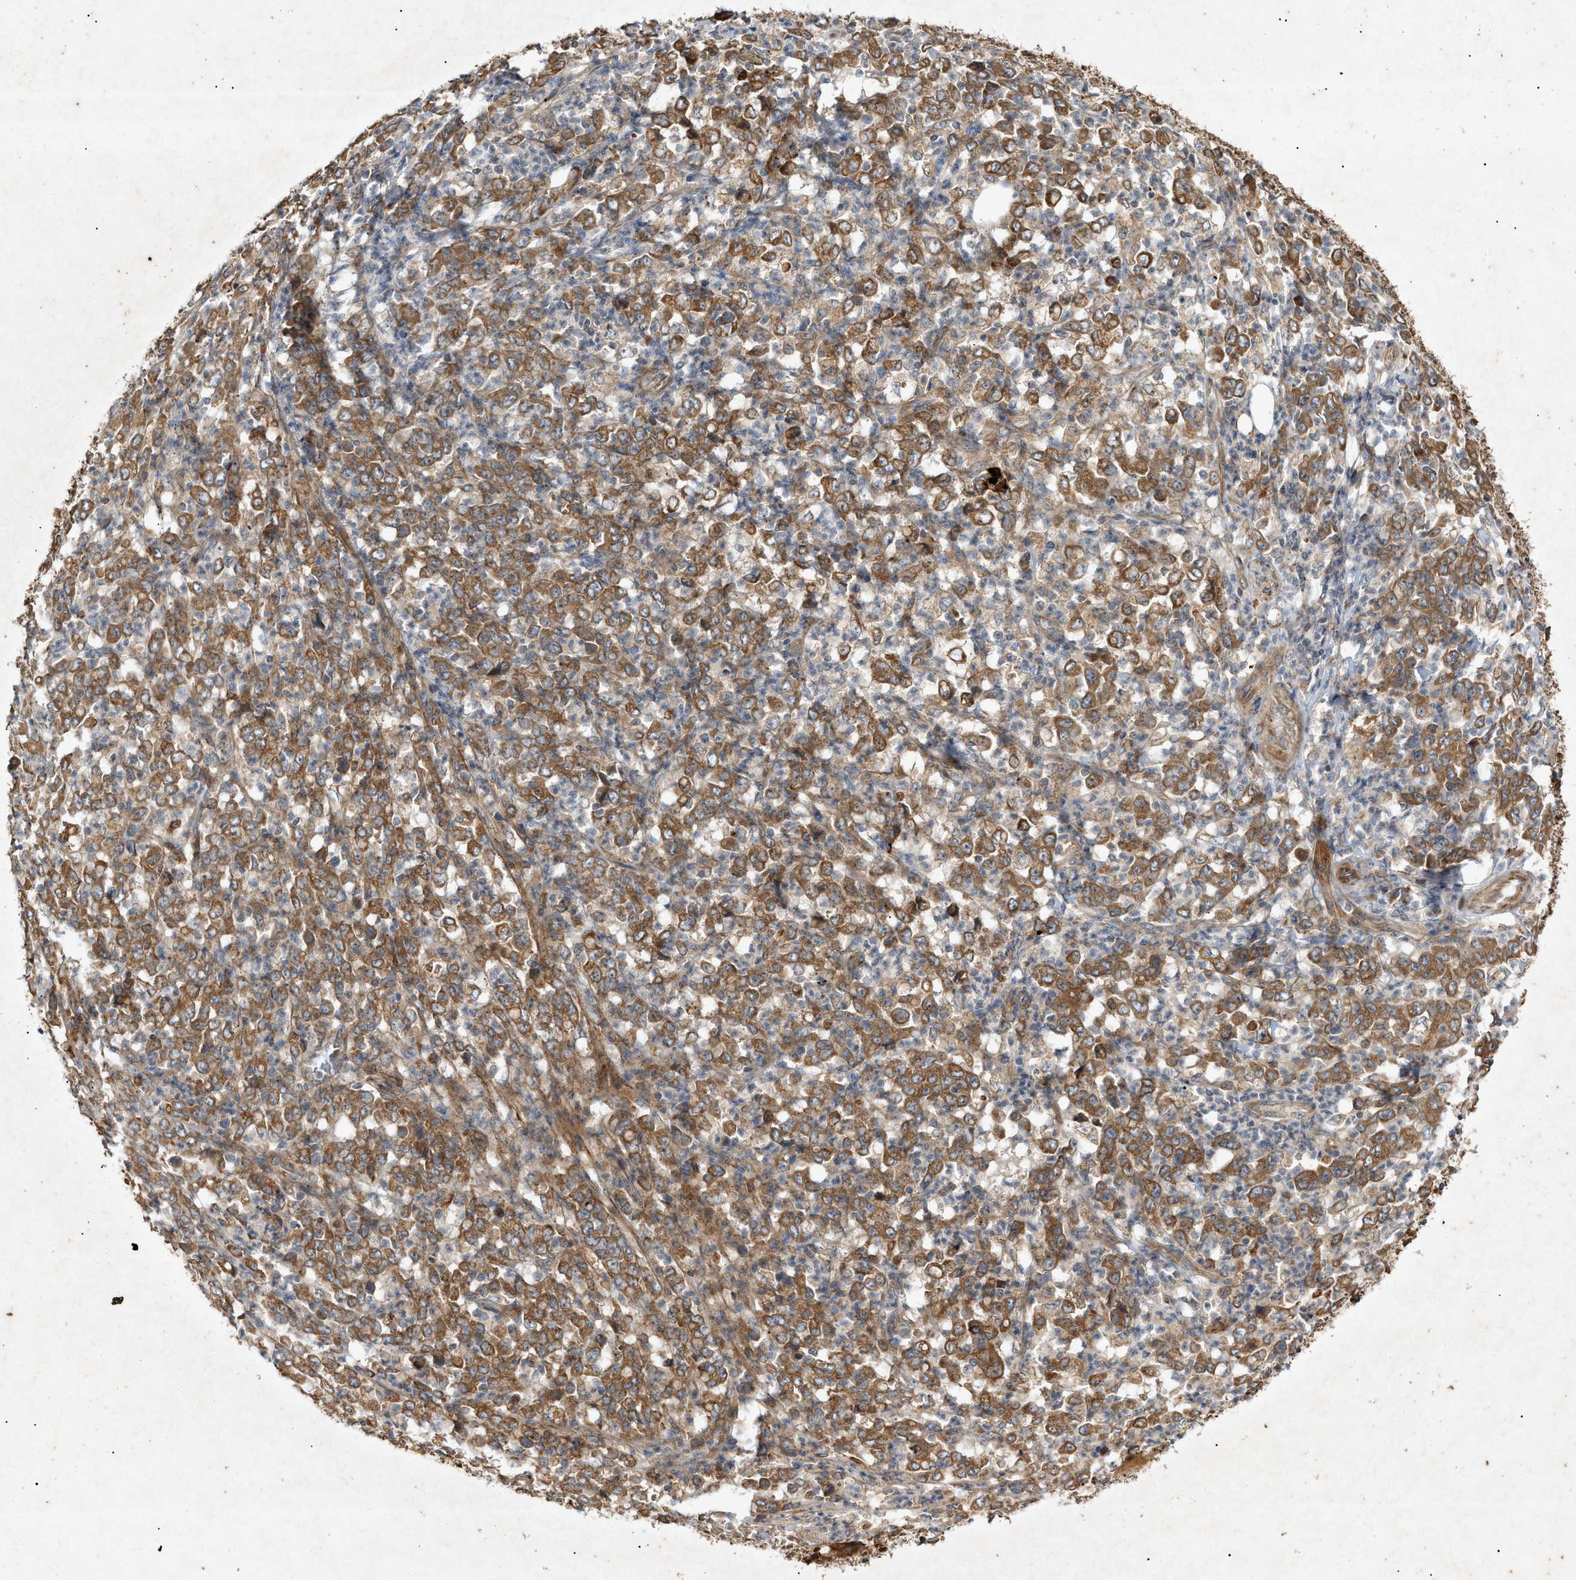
{"staining": {"intensity": "moderate", "quantity": ">75%", "location": "cytoplasmic/membranous"}, "tissue": "stomach cancer", "cell_type": "Tumor cells", "image_type": "cancer", "snomed": [{"axis": "morphology", "description": "Adenocarcinoma, NOS"}, {"axis": "topography", "description": "Stomach, lower"}], "caption": "An image showing moderate cytoplasmic/membranous staining in approximately >75% of tumor cells in stomach adenocarcinoma, as visualized by brown immunohistochemical staining.", "gene": "MTCH1", "patient": {"sex": "female", "age": 71}}